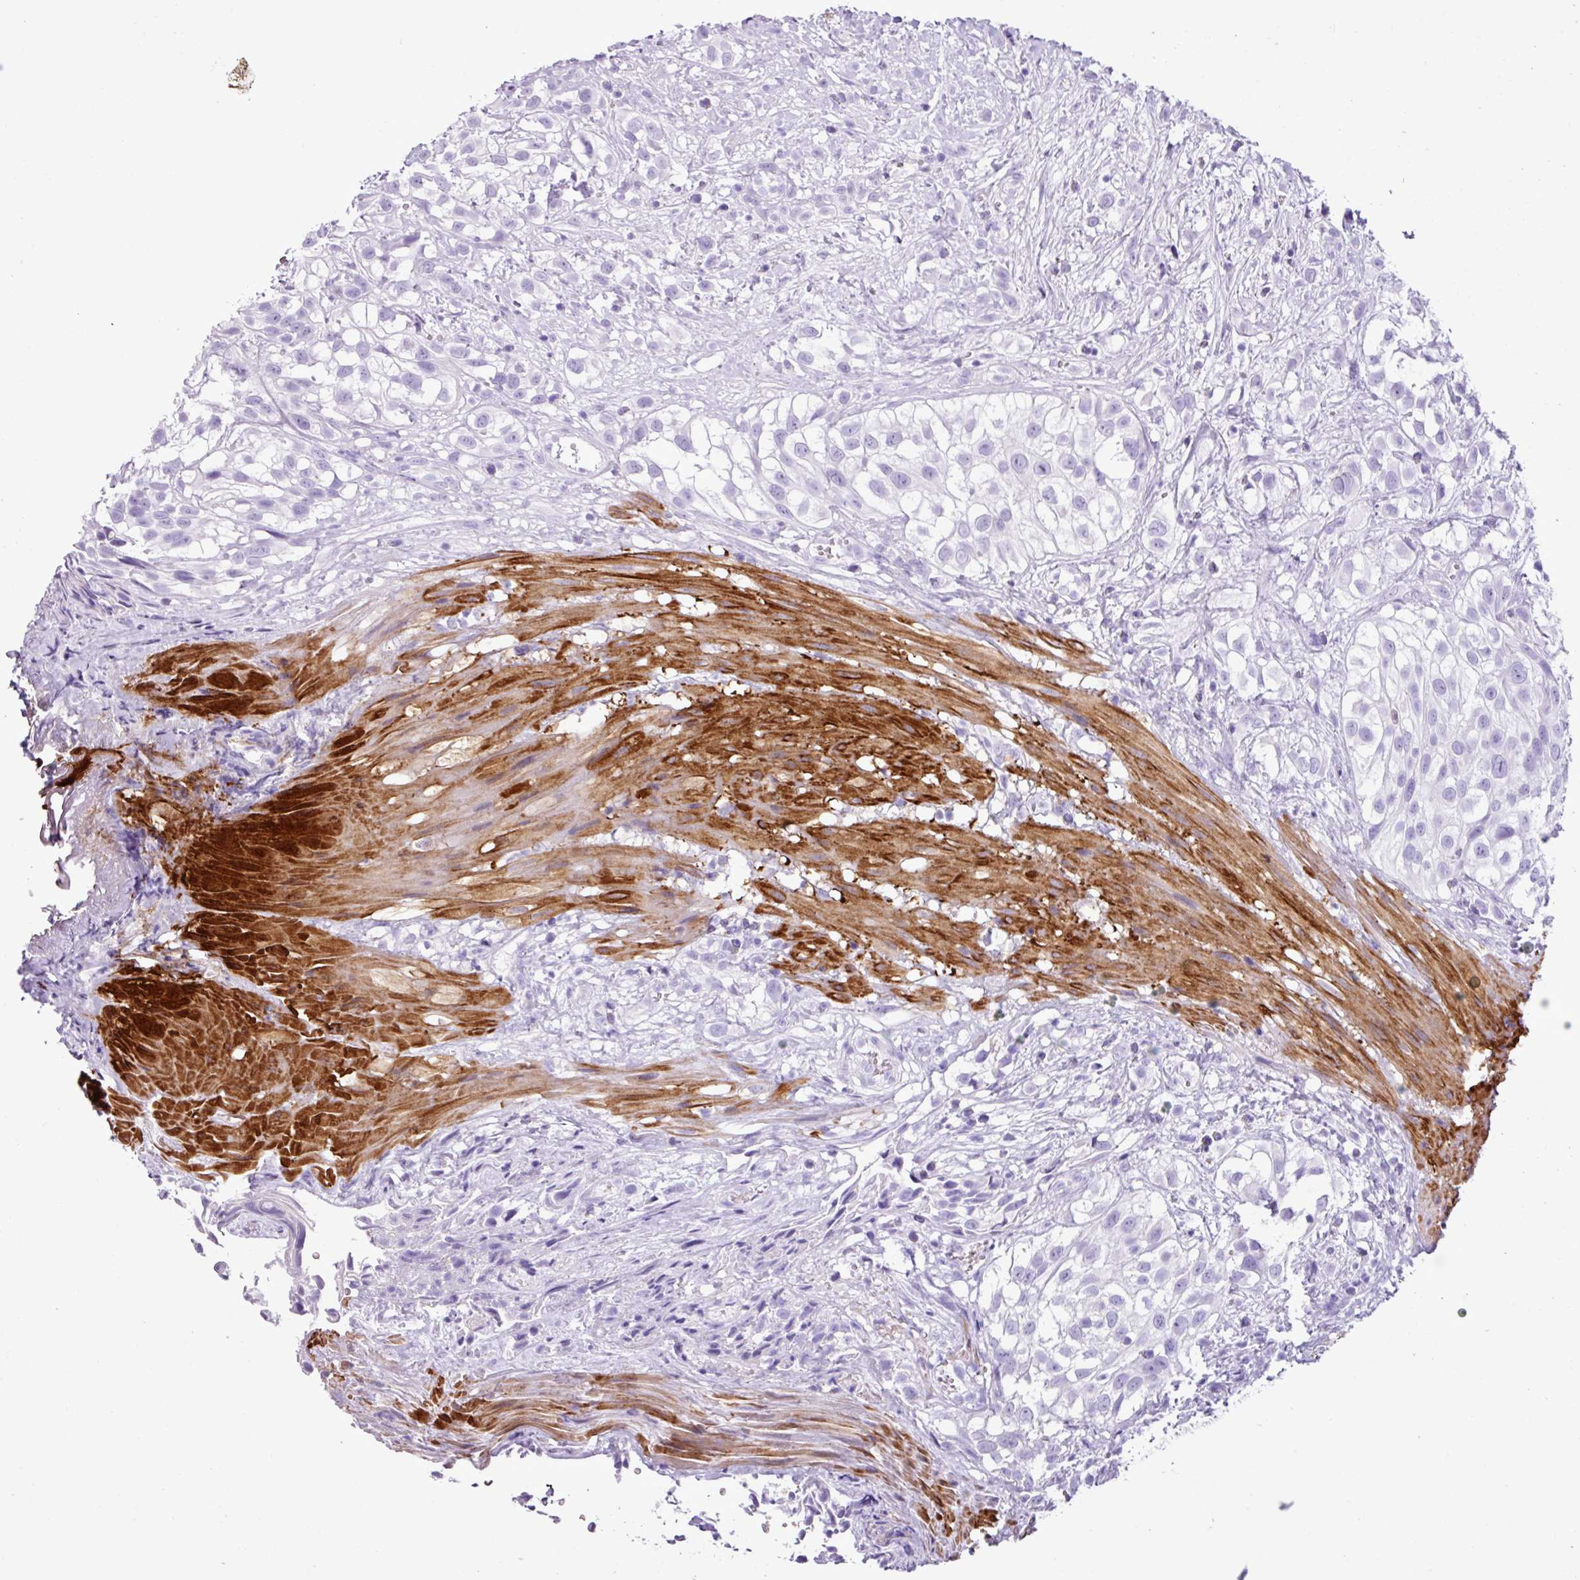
{"staining": {"intensity": "negative", "quantity": "none", "location": "none"}, "tissue": "urothelial cancer", "cell_type": "Tumor cells", "image_type": "cancer", "snomed": [{"axis": "morphology", "description": "Urothelial carcinoma, High grade"}, {"axis": "topography", "description": "Urinary bladder"}], "caption": "Urothelial cancer was stained to show a protein in brown. There is no significant staining in tumor cells.", "gene": "ZSCAN5A", "patient": {"sex": "male", "age": 56}}